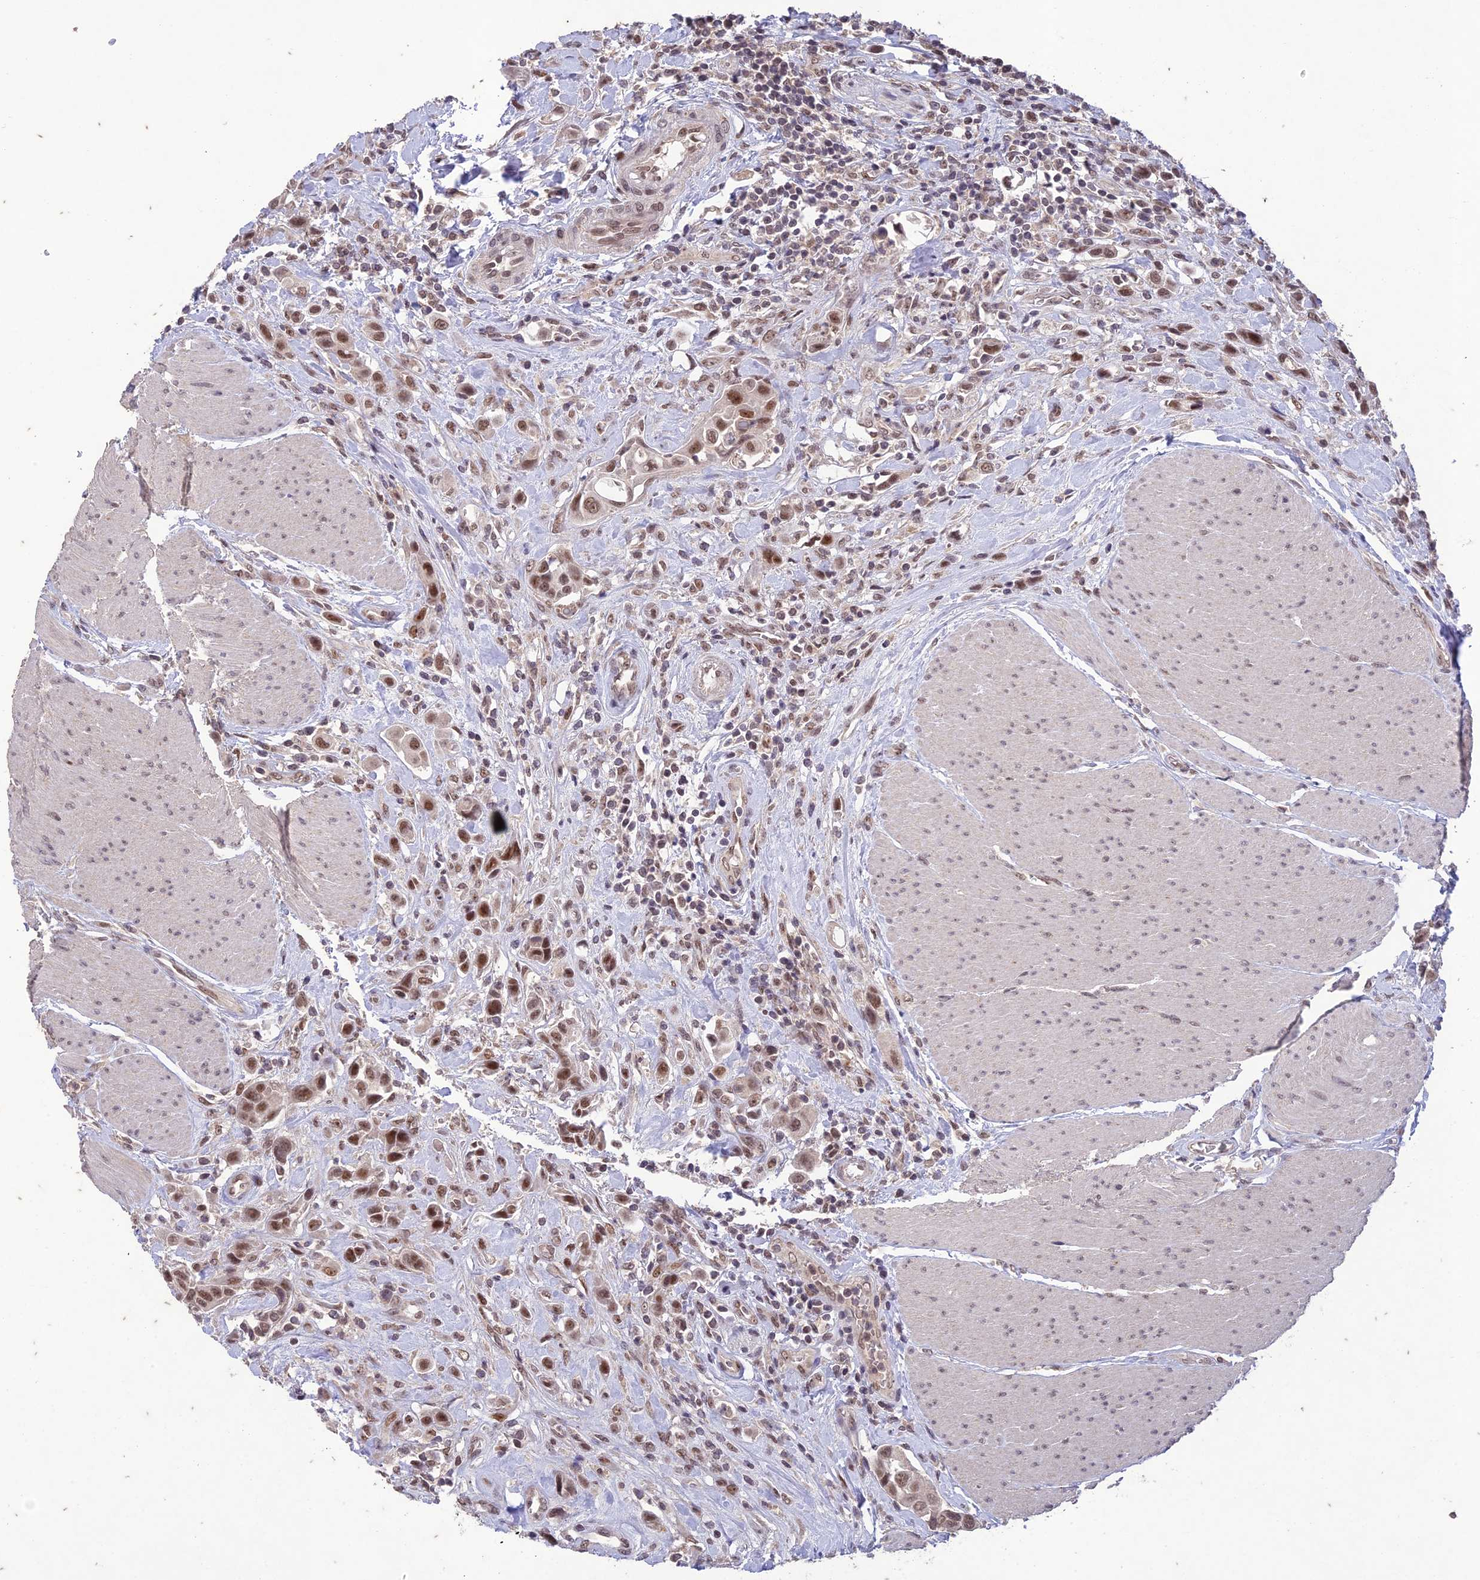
{"staining": {"intensity": "moderate", "quantity": ">75%", "location": "nuclear"}, "tissue": "urothelial cancer", "cell_type": "Tumor cells", "image_type": "cancer", "snomed": [{"axis": "morphology", "description": "Urothelial carcinoma, High grade"}, {"axis": "topography", "description": "Urinary bladder"}], "caption": "Human high-grade urothelial carcinoma stained with a protein marker reveals moderate staining in tumor cells.", "gene": "POP4", "patient": {"sex": "male", "age": 50}}